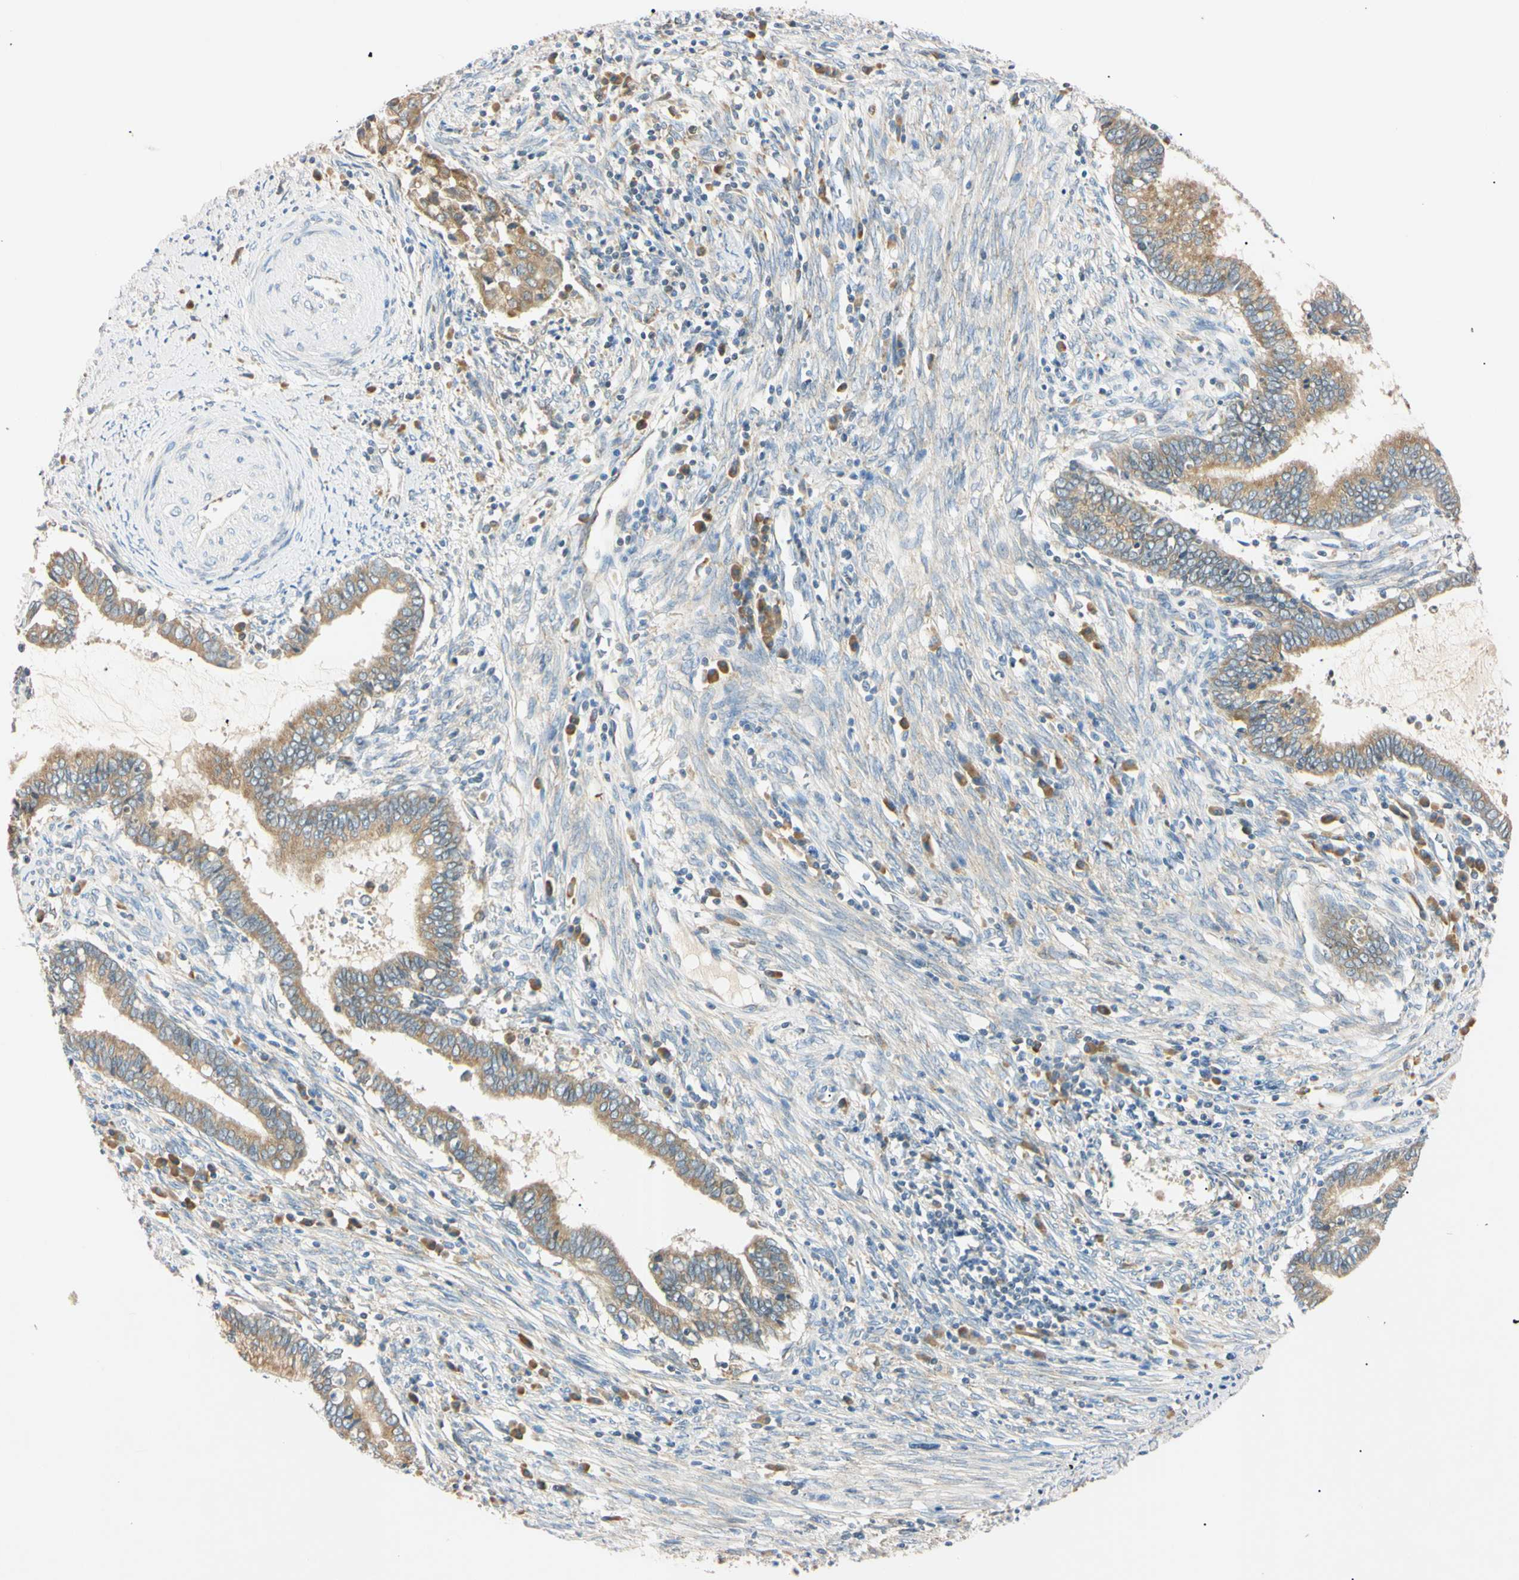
{"staining": {"intensity": "moderate", "quantity": ">75%", "location": "cytoplasmic/membranous"}, "tissue": "cervical cancer", "cell_type": "Tumor cells", "image_type": "cancer", "snomed": [{"axis": "morphology", "description": "Adenocarcinoma, NOS"}, {"axis": "topography", "description": "Cervix"}], "caption": "A medium amount of moderate cytoplasmic/membranous staining is identified in about >75% of tumor cells in cervical cancer (adenocarcinoma) tissue.", "gene": "DNAJB12", "patient": {"sex": "female", "age": 44}}